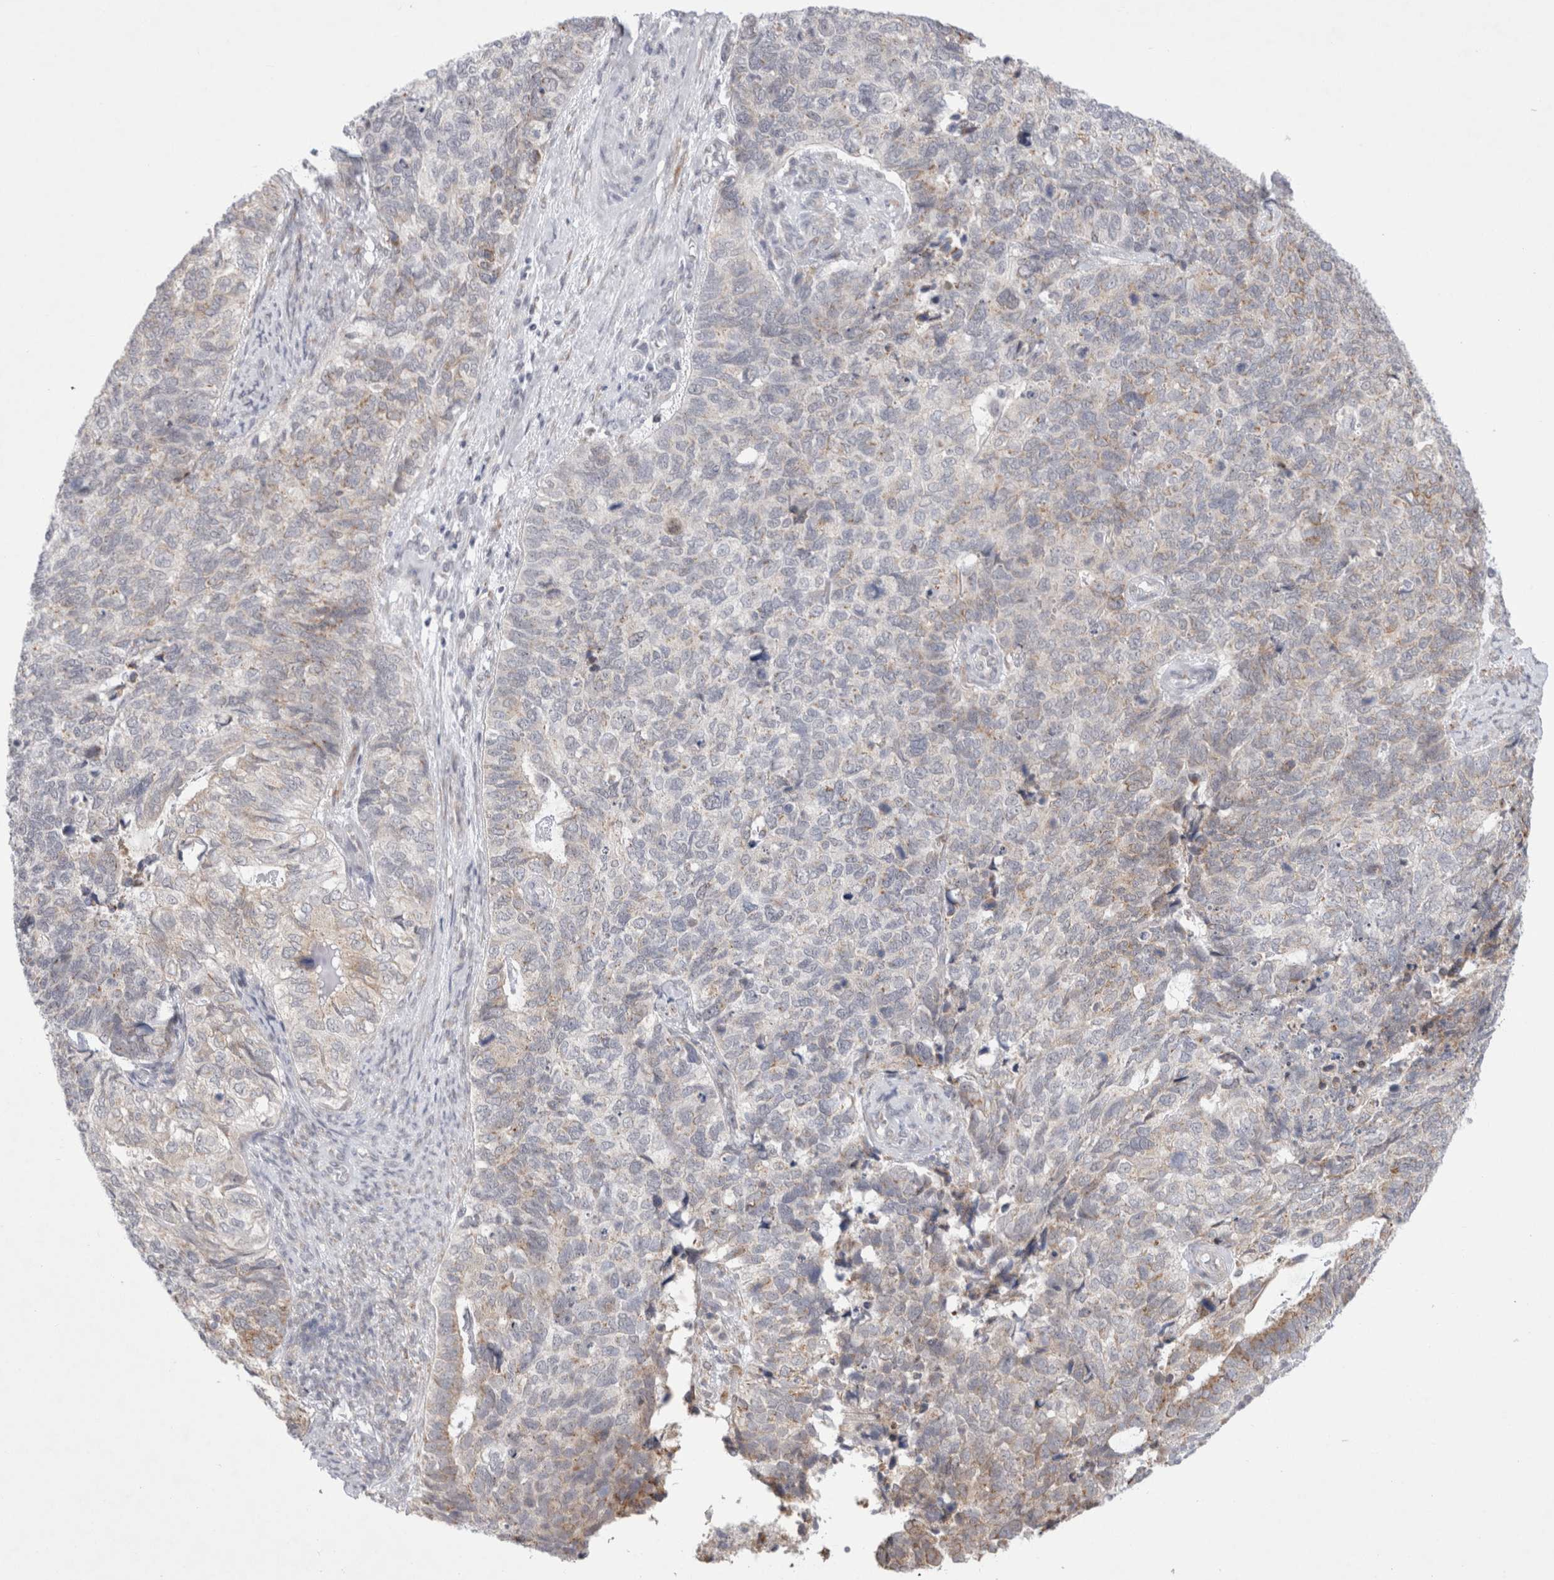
{"staining": {"intensity": "weak", "quantity": "<25%", "location": "cytoplasmic/membranous"}, "tissue": "cervical cancer", "cell_type": "Tumor cells", "image_type": "cancer", "snomed": [{"axis": "morphology", "description": "Squamous cell carcinoma, NOS"}, {"axis": "topography", "description": "Cervix"}], "caption": "Immunohistochemistry (IHC) photomicrograph of neoplastic tissue: cervical cancer (squamous cell carcinoma) stained with DAB (3,3'-diaminobenzidine) exhibits no significant protein positivity in tumor cells.", "gene": "TRMT1L", "patient": {"sex": "female", "age": 63}}